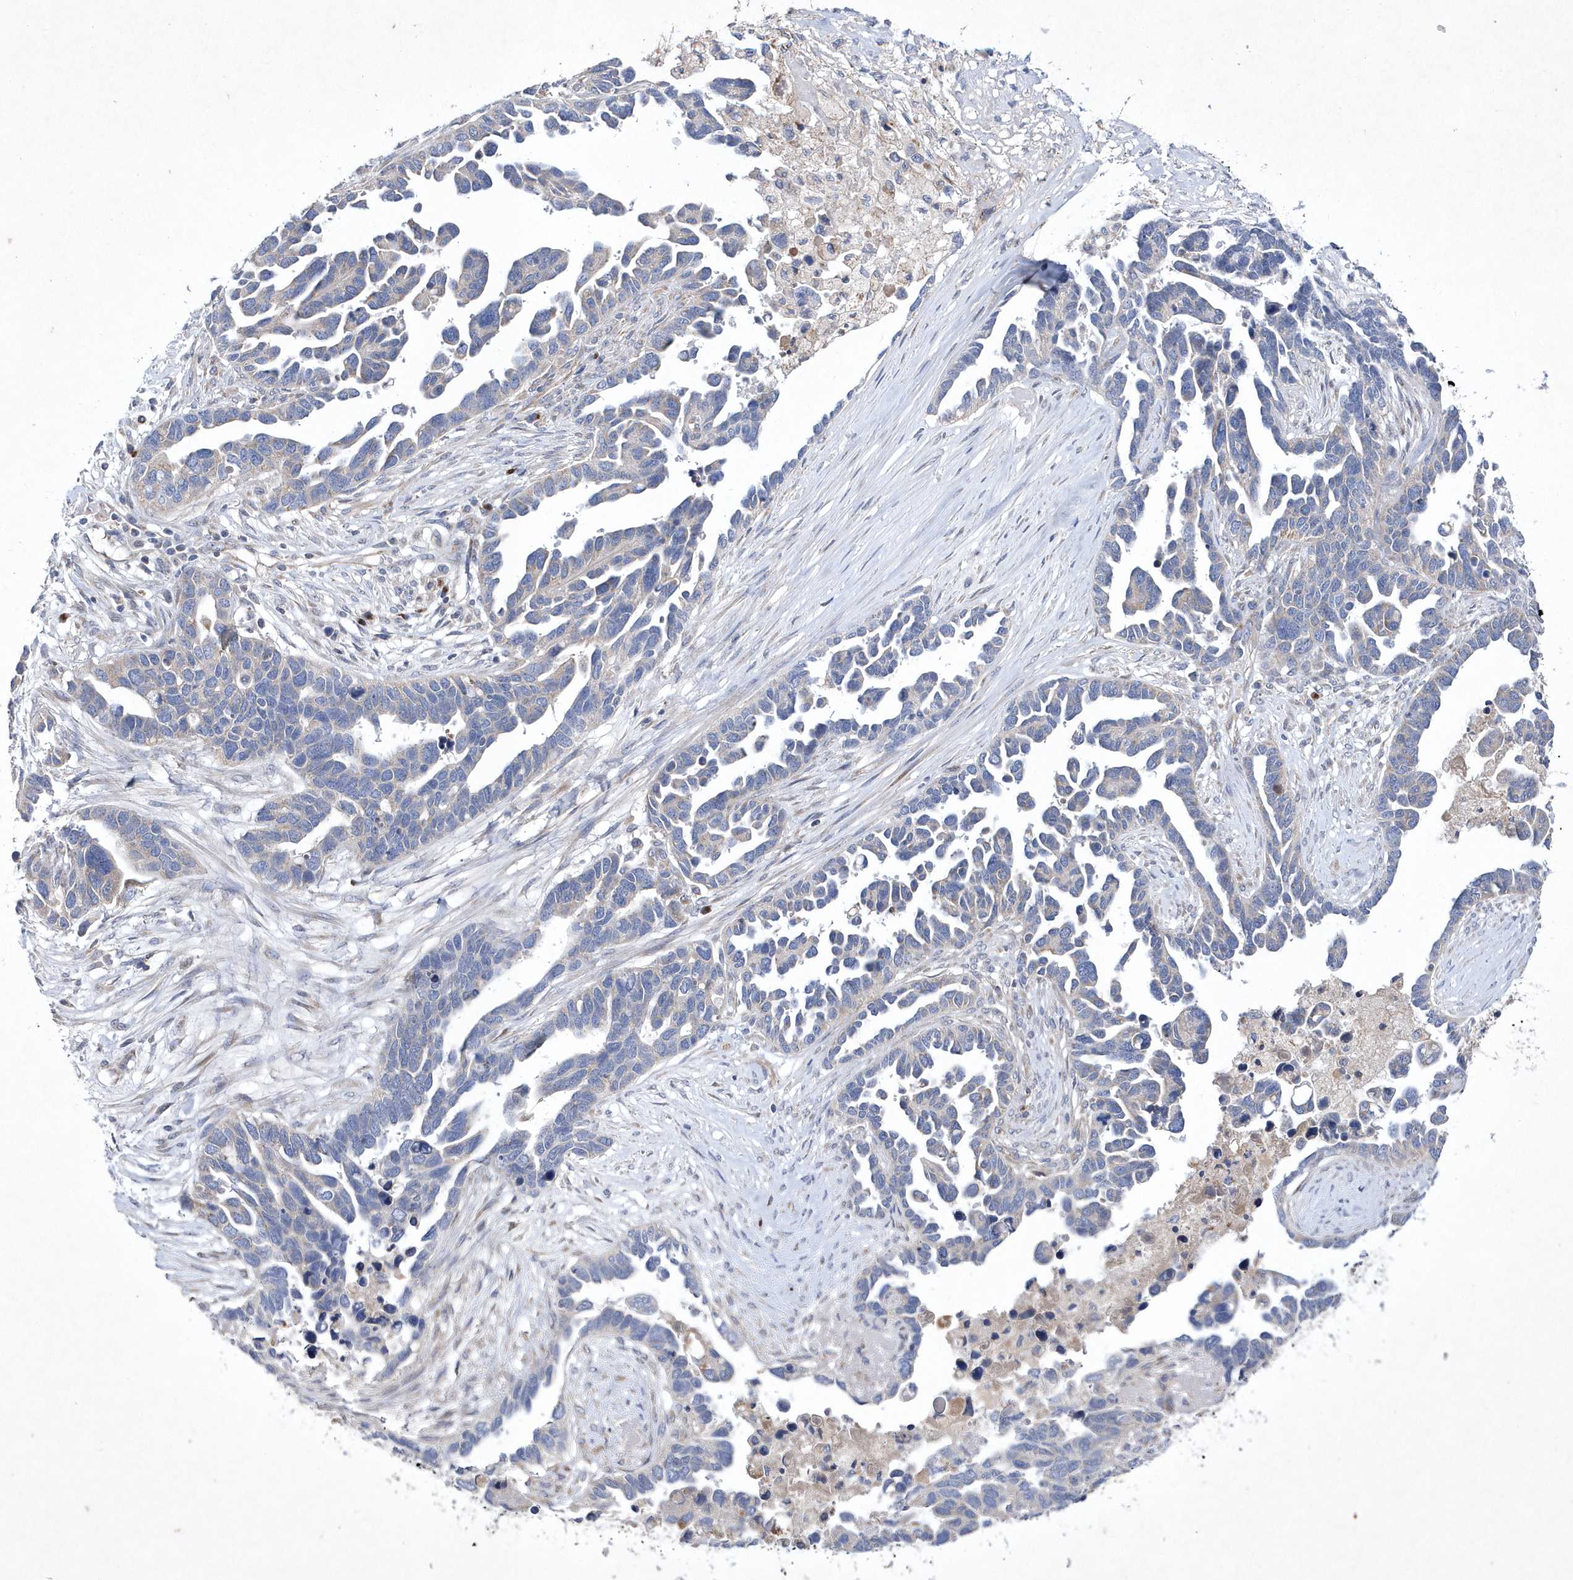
{"staining": {"intensity": "negative", "quantity": "none", "location": "none"}, "tissue": "ovarian cancer", "cell_type": "Tumor cells", "image_type": "cancer", "snomed": [{"axis": "morphology", "description": "Cystadenocarcinoma, serous, NOS"}, {"axis": "topography", "description": "Ovary"}], "caption": "This is a photomicrograph of immunohistochemistry staining of serous cystadenocarcinoma (ovarian), which shows no staining in tumor cells.", "gene": "METTL8", "patient": {"sex": "female", "age": 54}}